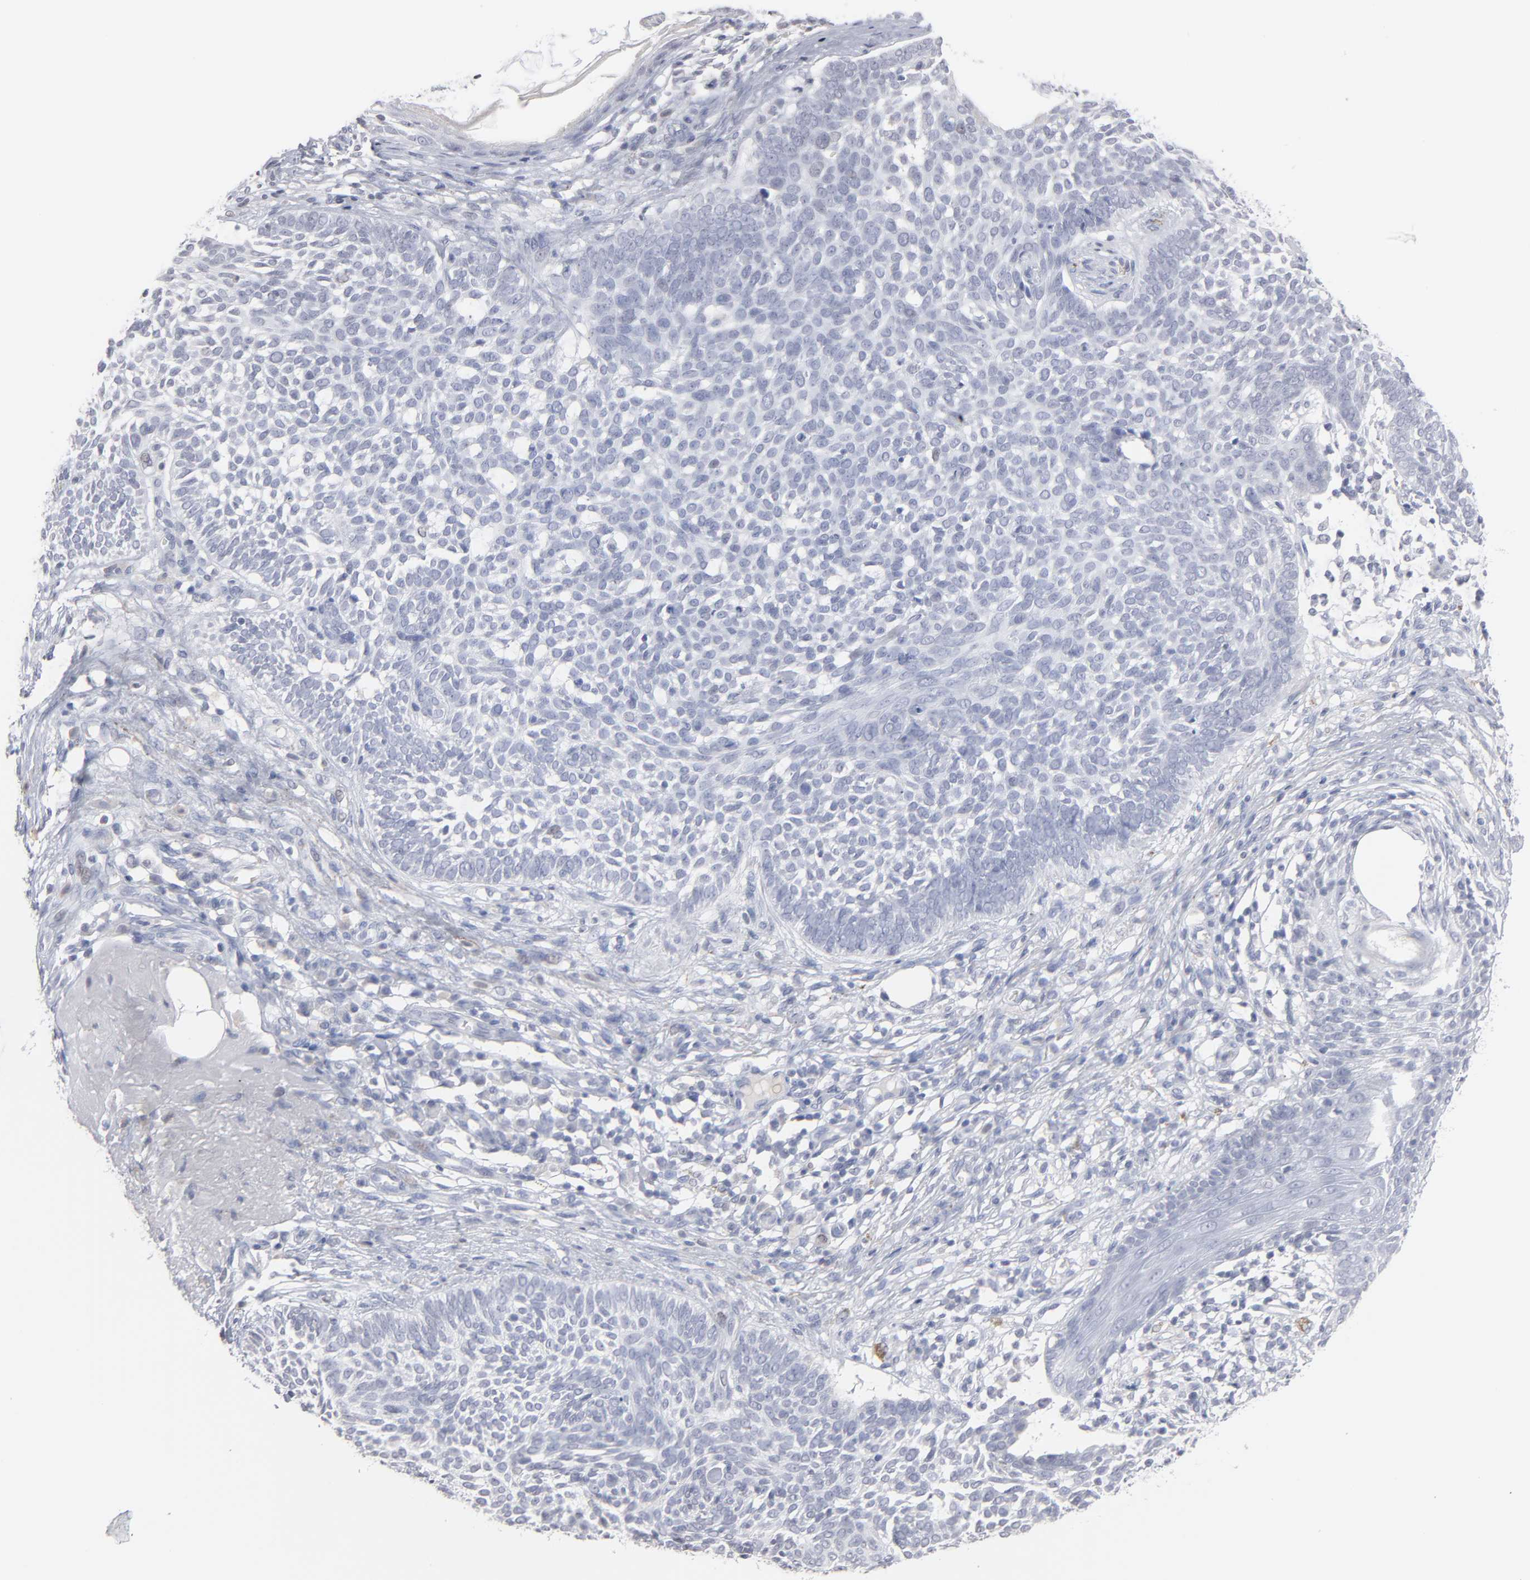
{"staining": {"intensity": "negative", "quantity": "none", "location": "none"}, "tissue": "skin cancer", "cell_type": "Tumor cells", "image_type": "cancer", "snomed": [{"axis": "morphology", "description": "Basal cell carcinoma"}, {"axis": "topography", "description": "Skin"}], "caption": "The immunohistochemistry image has no significant positivity in tumor cells of skin basal cell carcinoma tissue. (DAB immunohistochemistry visualized using brightfield microscopy, high magnification).", "gene": "RPH3A", "patient": {"sex": "male", "age": 74}}